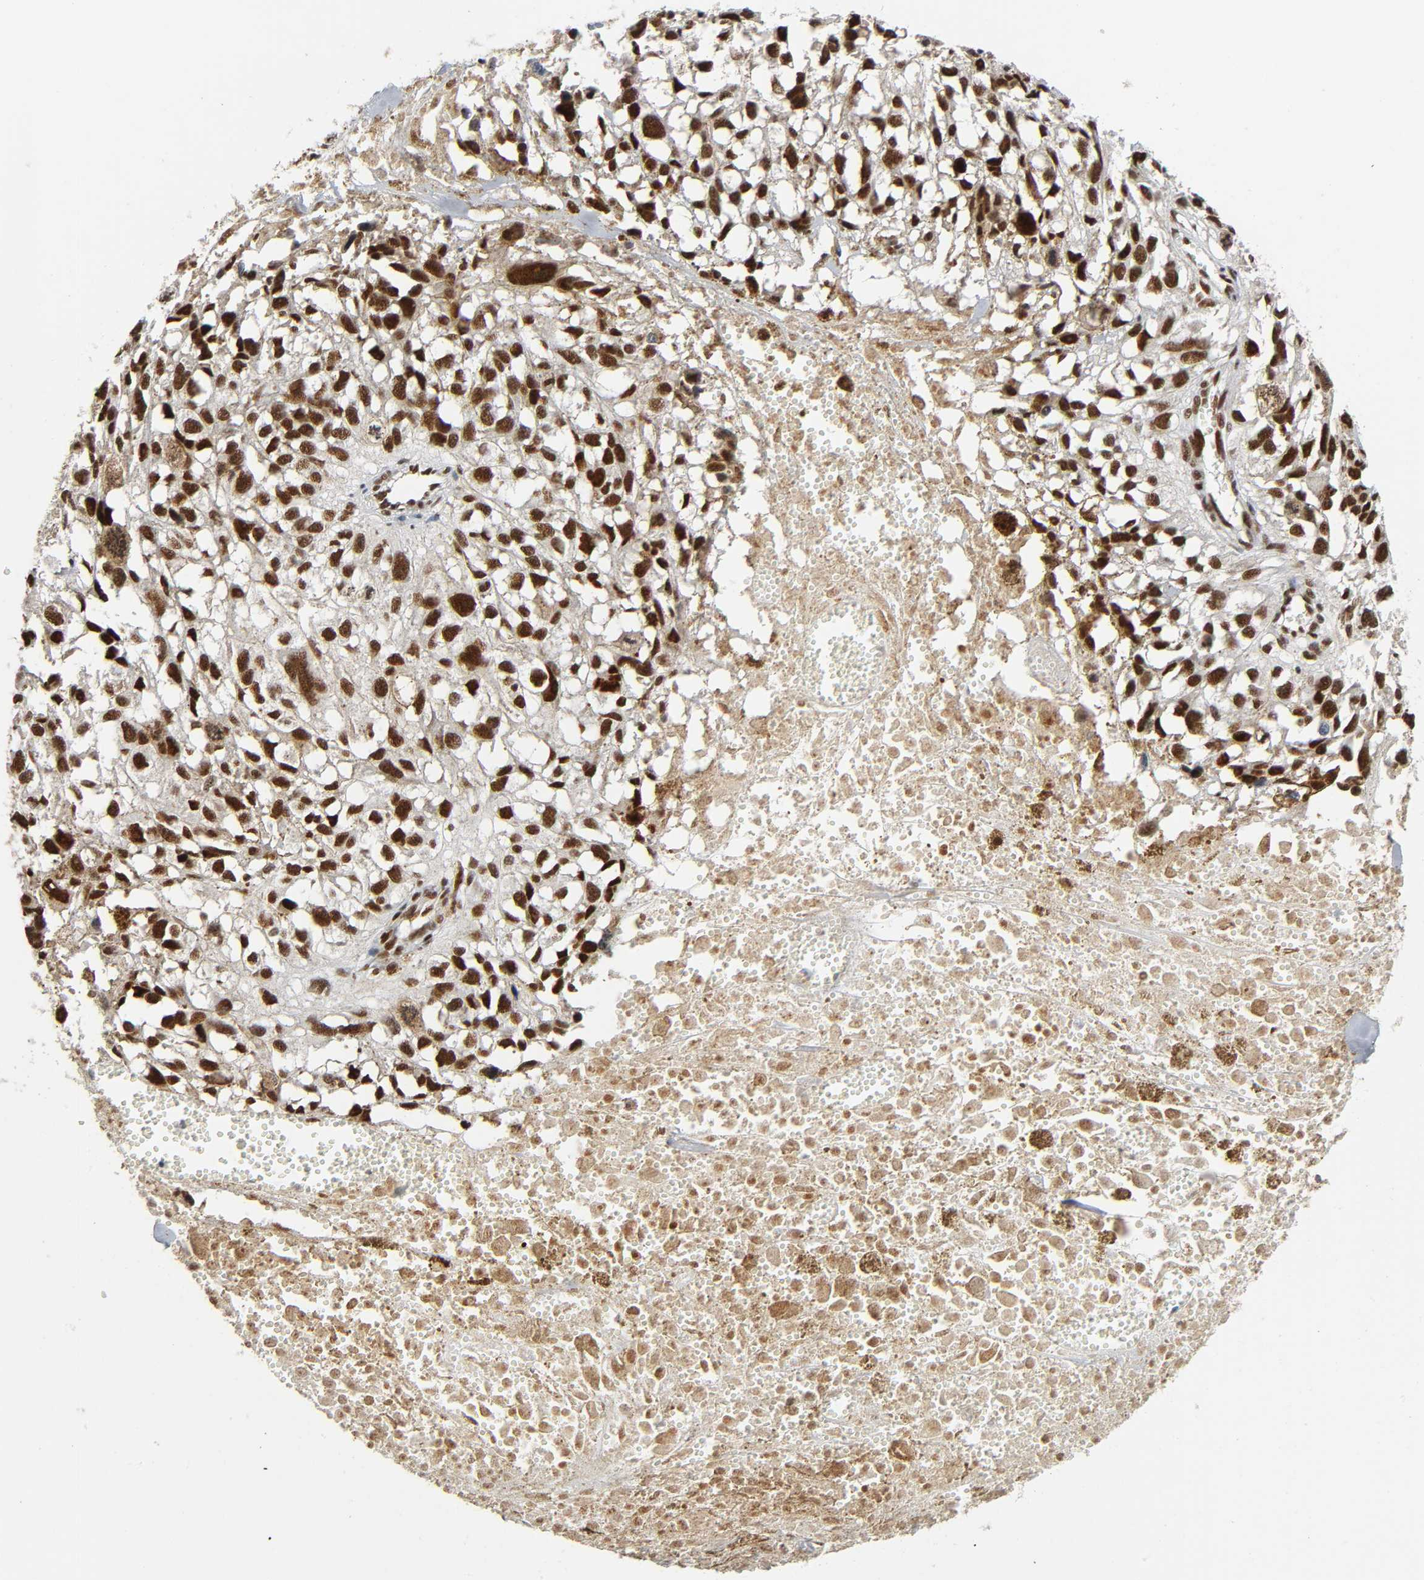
{"staining": {"intensity": "strong", "quantity": ">75%", "location": "nuclear"}, "tissue": "melanoma", "cell_type": "Tumor cells", "image_type": "cancer", "snomed": [{"axis": "morphology", "description": "Malignant melanoma, Metastatic site"}, {"axis": "topography", "description": "Lymph node"}], "caption": "Immunohistochemistry (IHC) photomicrograph of neoplastic tissue: human melanoma stained using immunohistochemistry (IHC) demonstrates high levels of strong protein expression localized specifically in the nuclear of tumor cells, appearing as a nuclear brown color.", "gene": "CDK9", "patient": {"sex": "male", "age": 59}}